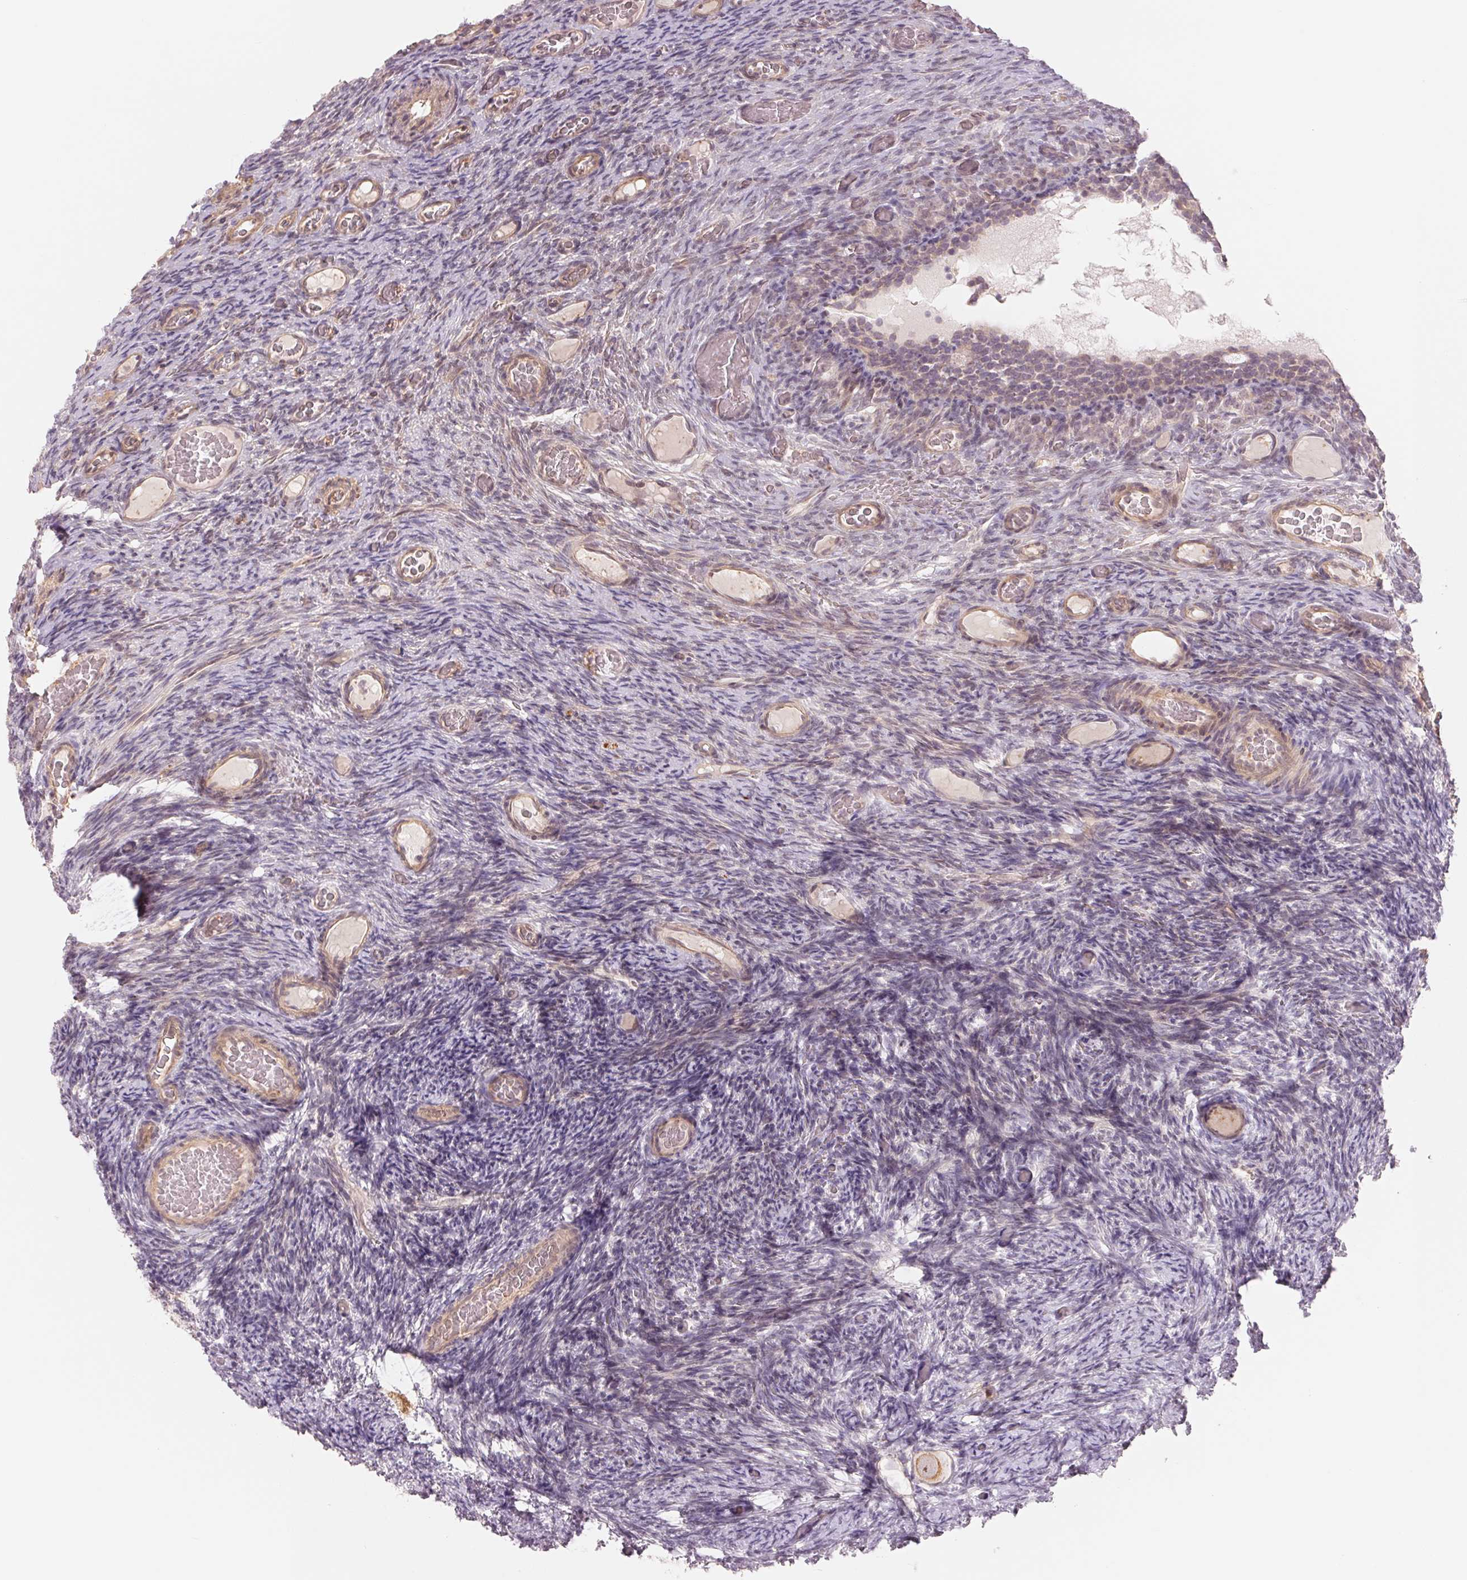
{"staining": {"intensity": "weak", "quantity": "25%-75%", "location": "cytoplasmic/membranous"}, "tissue": "ovary", "cell_type": "Follicle cells", "image_type": "normal", "snomed": [{"axis": "morphology", "description": "Normal tissue, NOS"}, {"axis": "topography", "description": "Ovary"}], "caption": "This histopathology image displays immunohistochemistry staining of benign human ovary, with low weak cytoplasmic/membranous staining in approximately 25%-75% of follicle cells.", "gene": "DENND2C", "patient": {"sex": "female", "age": 34}}